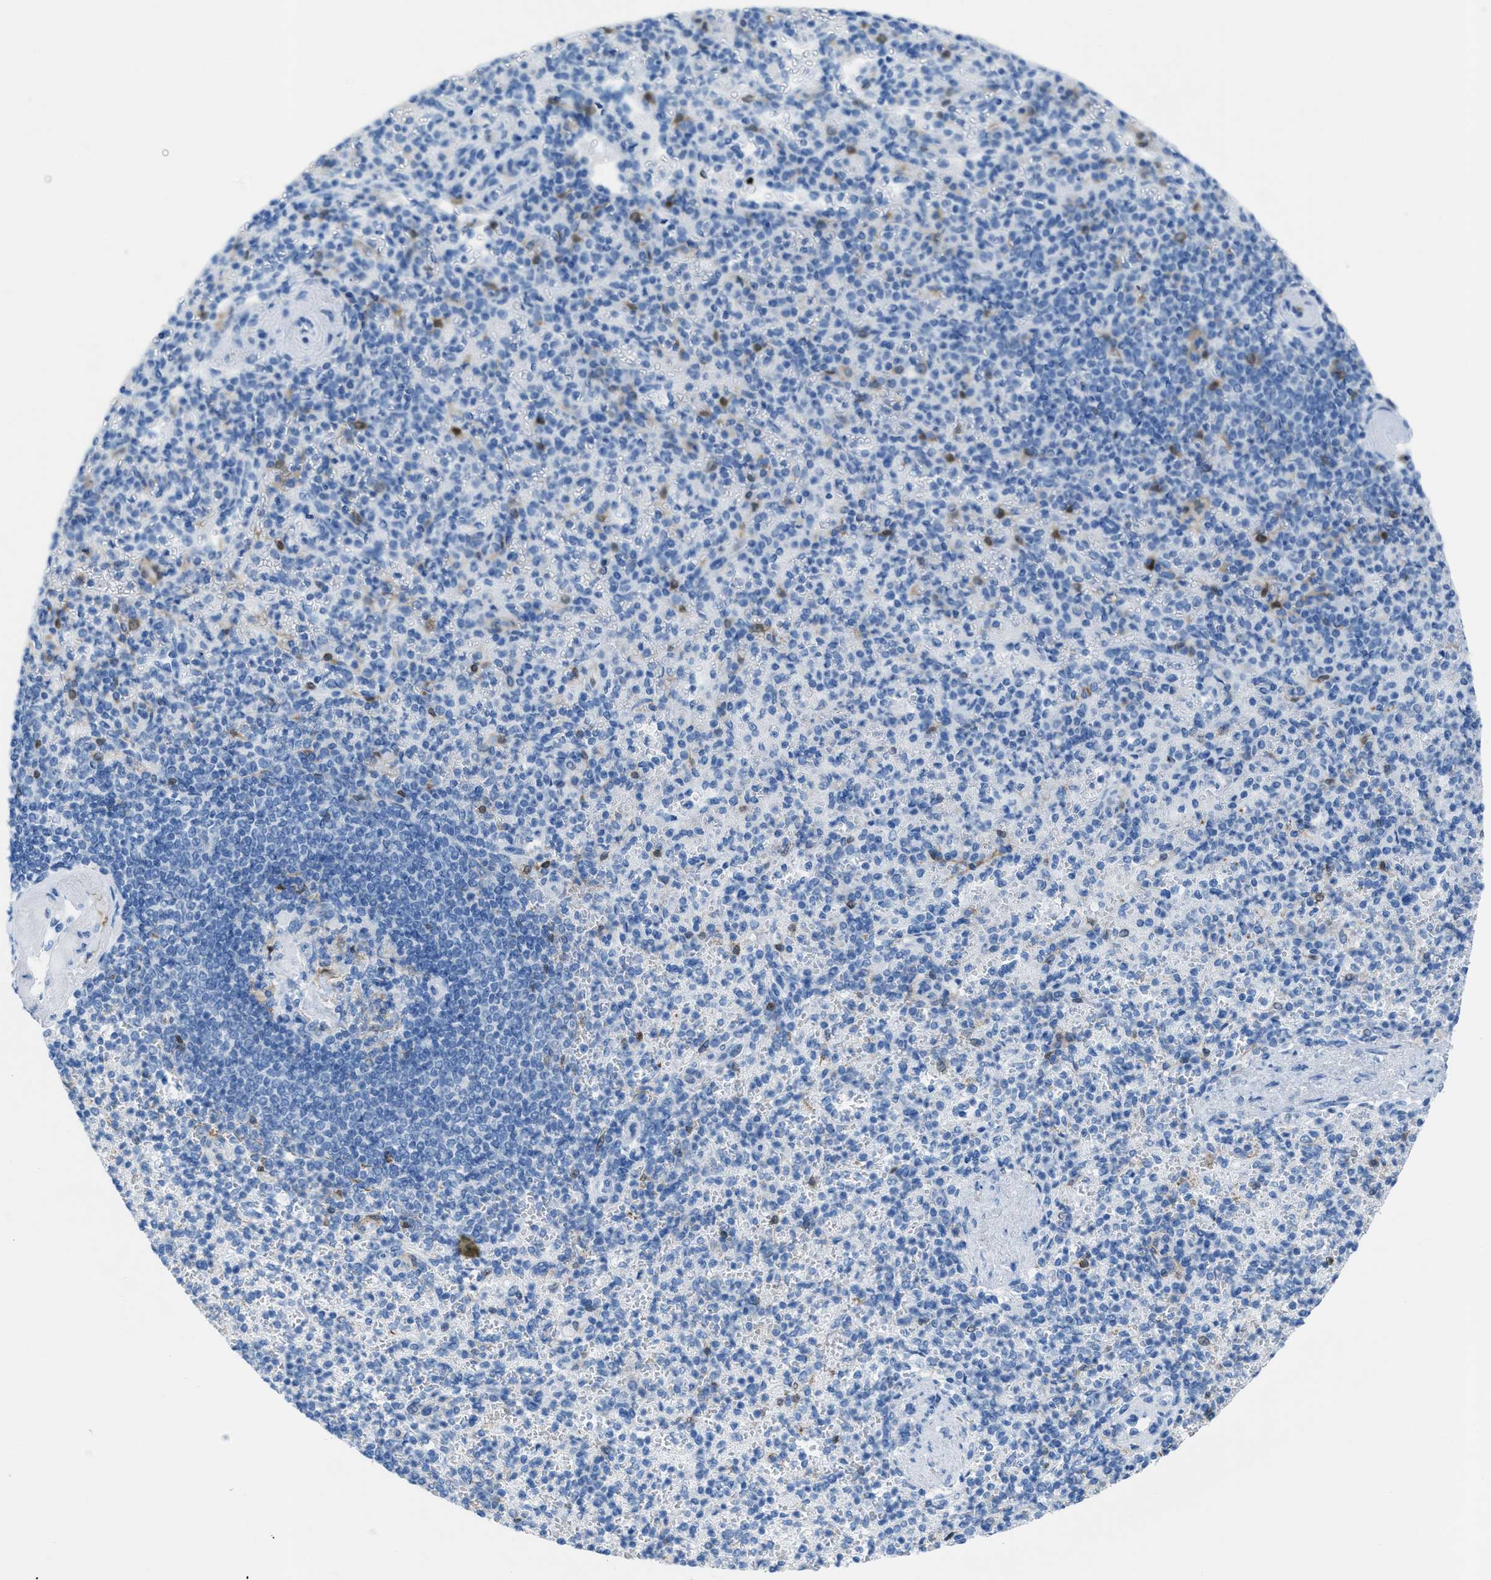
{"staining": {"intensity": "moderate", "quantity": "<25%", "location": "cytoplasmic/membranous"}, "tissue": "spleen", "cell_type": "Cells in red pulp", "image_type": "normal", "snomed": [{"axis": "morphology", "description": "Normal tissue, NOS"}, {"axis": "topography", "description": "Spleen"}], "caption": "IHC photomicrograph of unremarkable spleen: human spleen stained using IHC shows low levels of moderate protein expression localized specifically in the cytoplasmic/membranous of cells in red pulp, appearing as a cytoplasmic/membranous brown color.", "gene": "CDKN2A", "patient": {"sex": "female", "age": 74}}